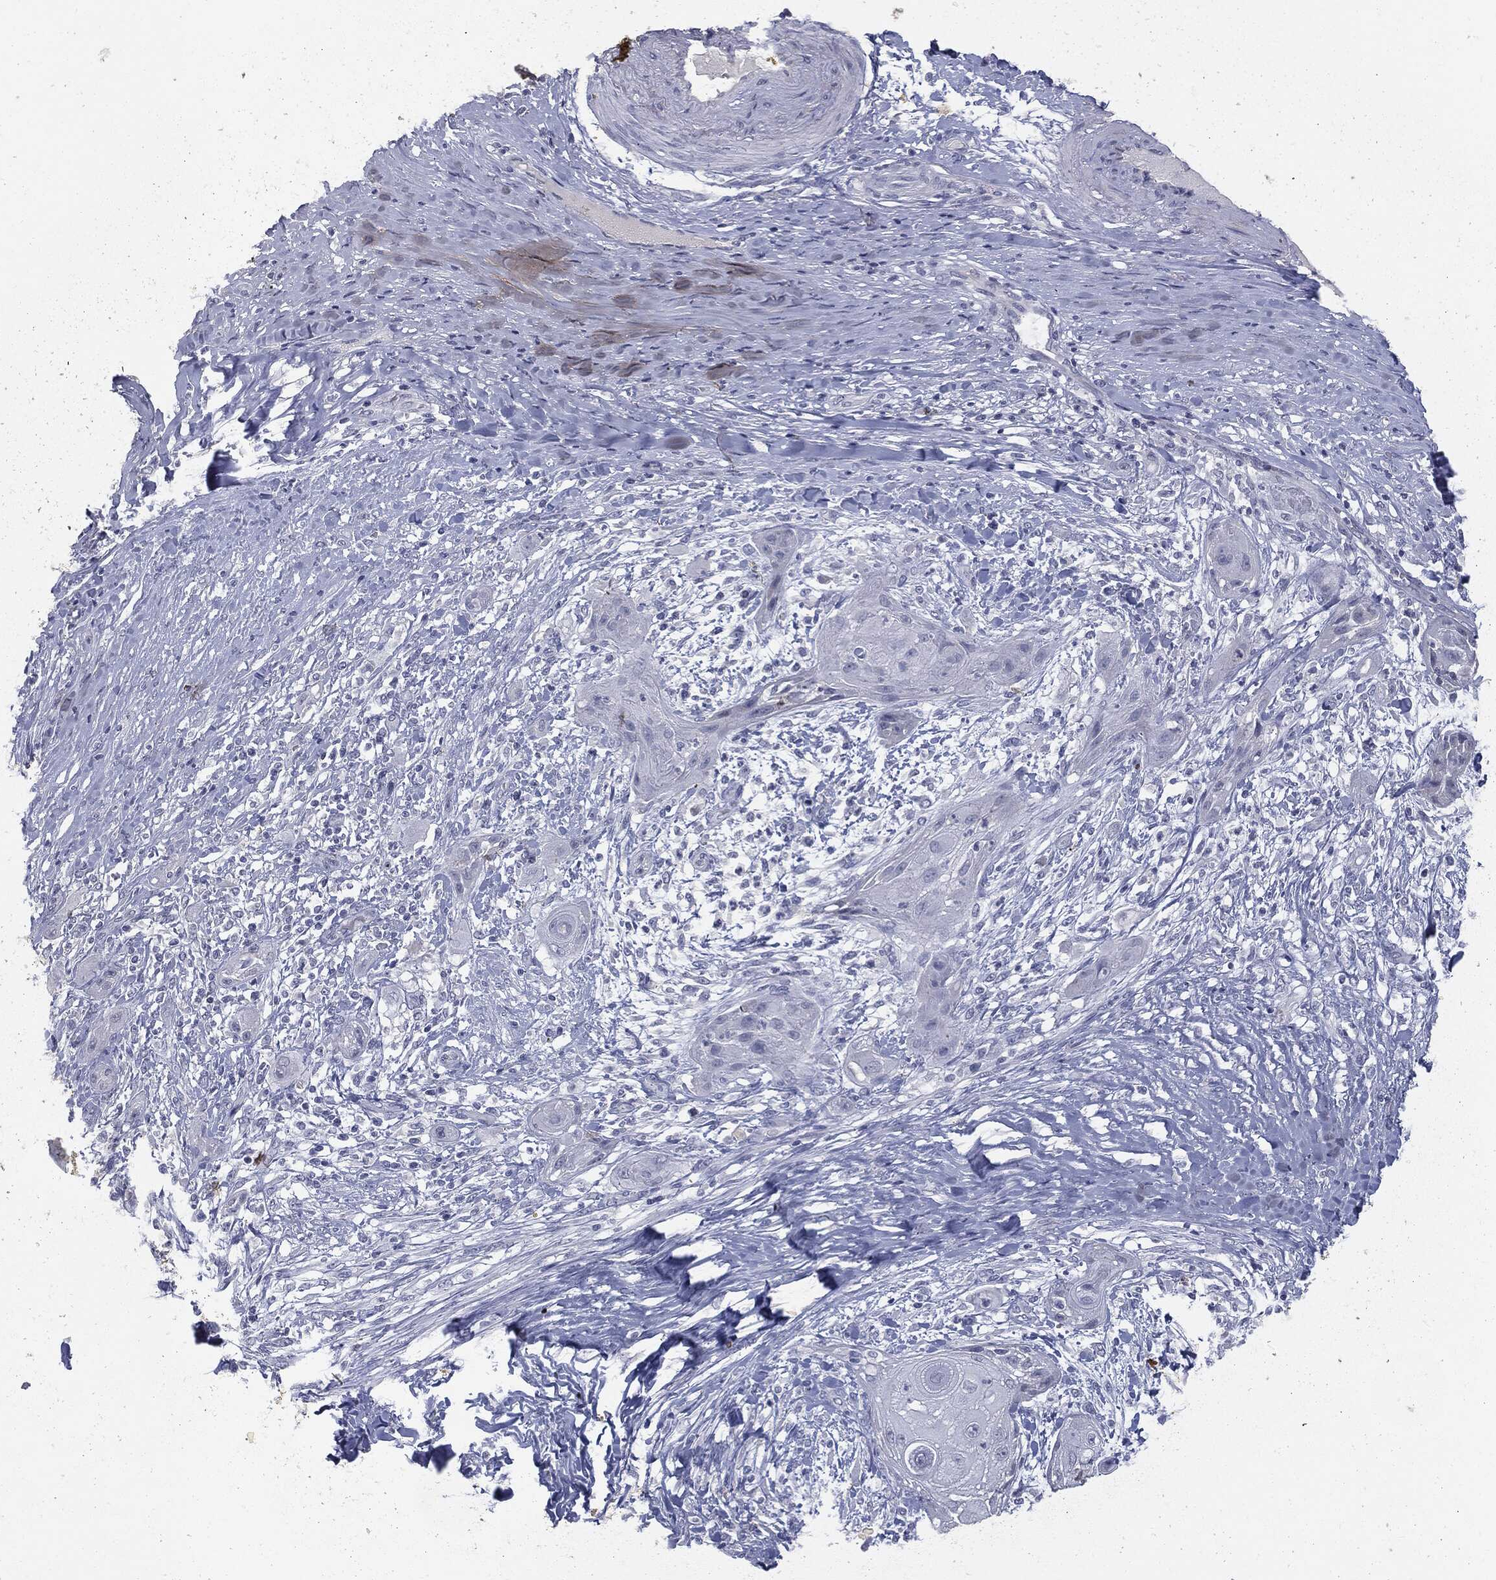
{"staining": {"intensity": "negative", "quantity": "none", "location": "none"}, "tissue": "skin cancer", "cell_type": "Tumor cells", "image_type": "cancer", "snomed": [{"axis": "morphology", "description": "Squamous cell carcinoma, NOS"}, {"axis": "topography", "description": "Skin"}], "caption": "The photomicrograph displays no significant expression in tumor cells of skin cancer.", "gene": "MUC1", "patient": {"sex": "male", "age": 62}}